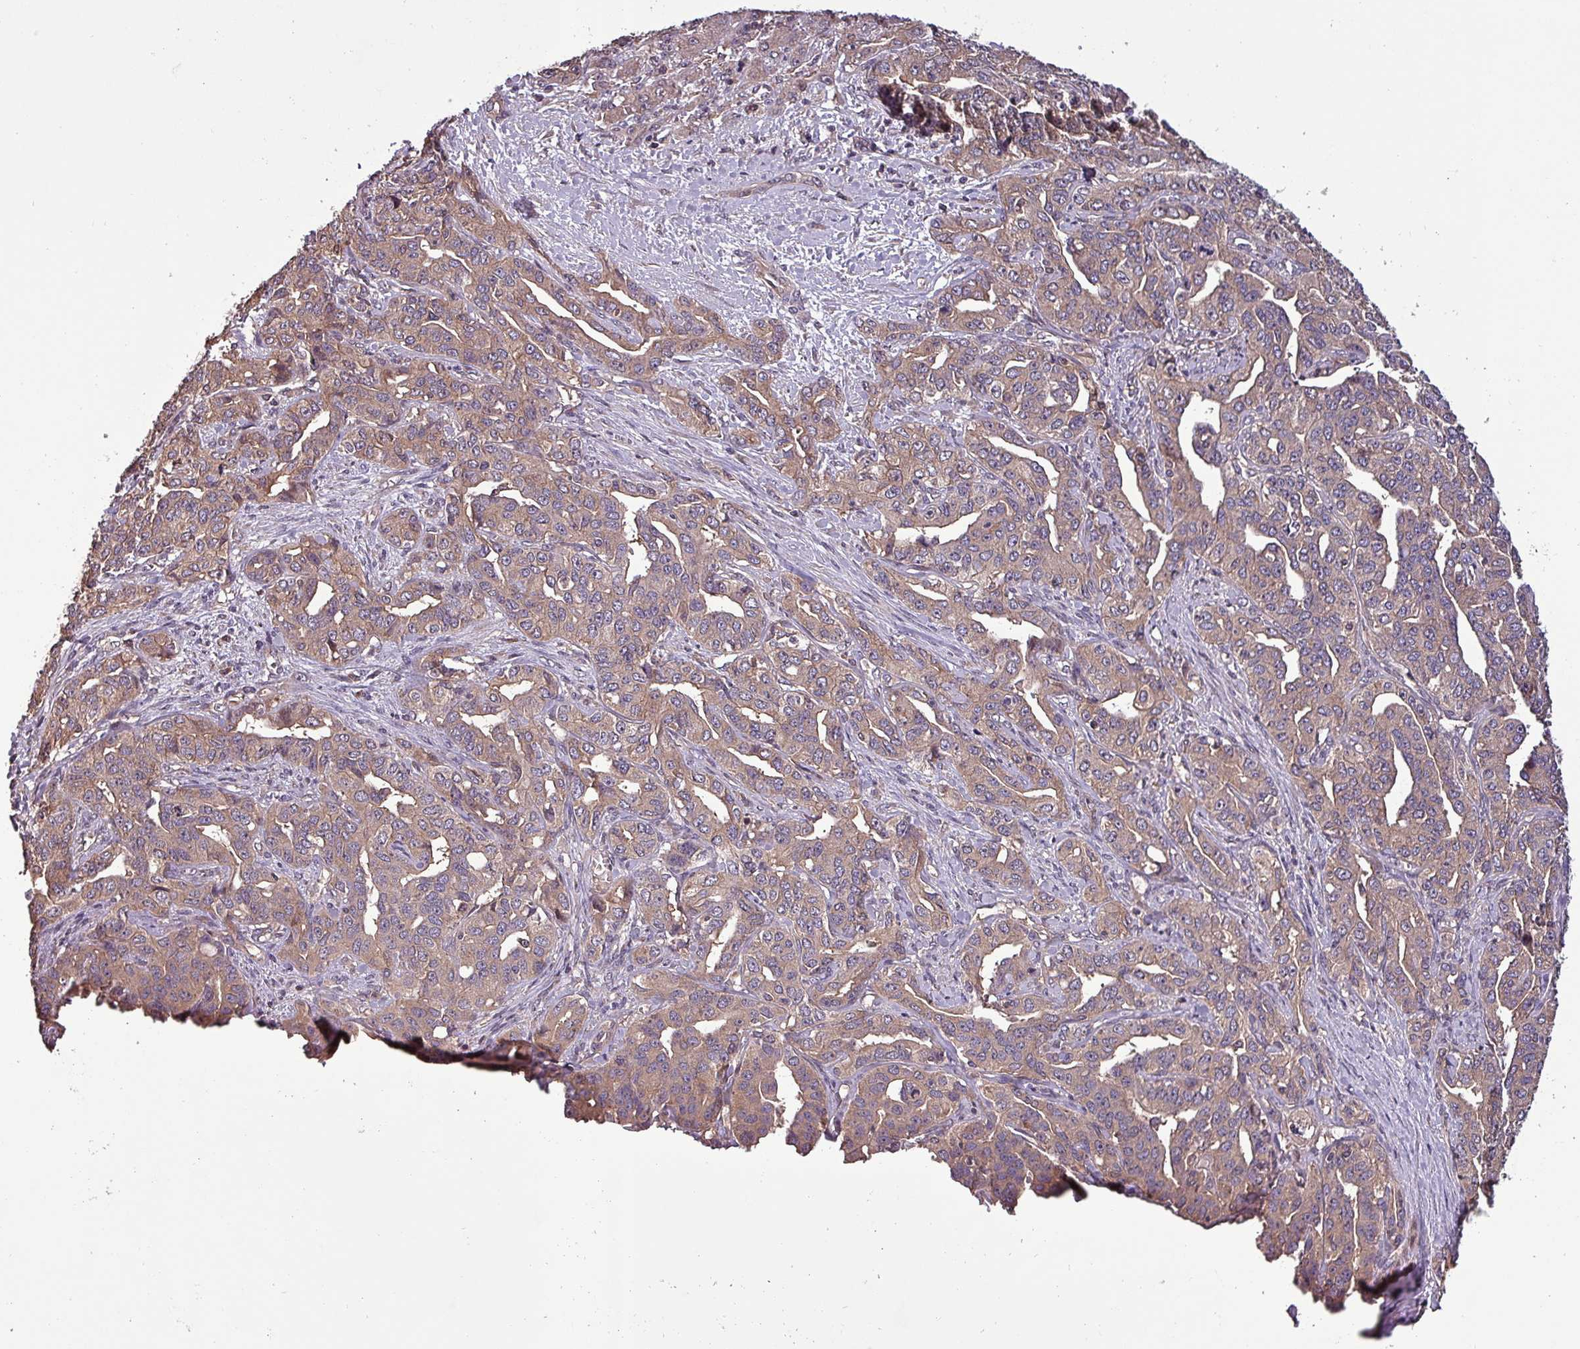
{"staining": {"intensity": "weak", "quantity": ">75%", "location": "cytoplasmic/membranous"}, "tissue": "liver cancer", "cell_type": "Tumor cells", "image_type": "cancer", "snomed": [{"axis": "morphology", "description": "Cholangiocarcinoma"}, {"axis": "topography", "description": "Liver"}], "caption": "Immunohistochemical staining of liver cancer (cholangiocarcinoma) displays low levels of weak cytoplasmic/membranous protein expression in about >75% of tumor cells.", "gene": "PAFAH1B2", "patient": {"sex": "male", "age": 59}}